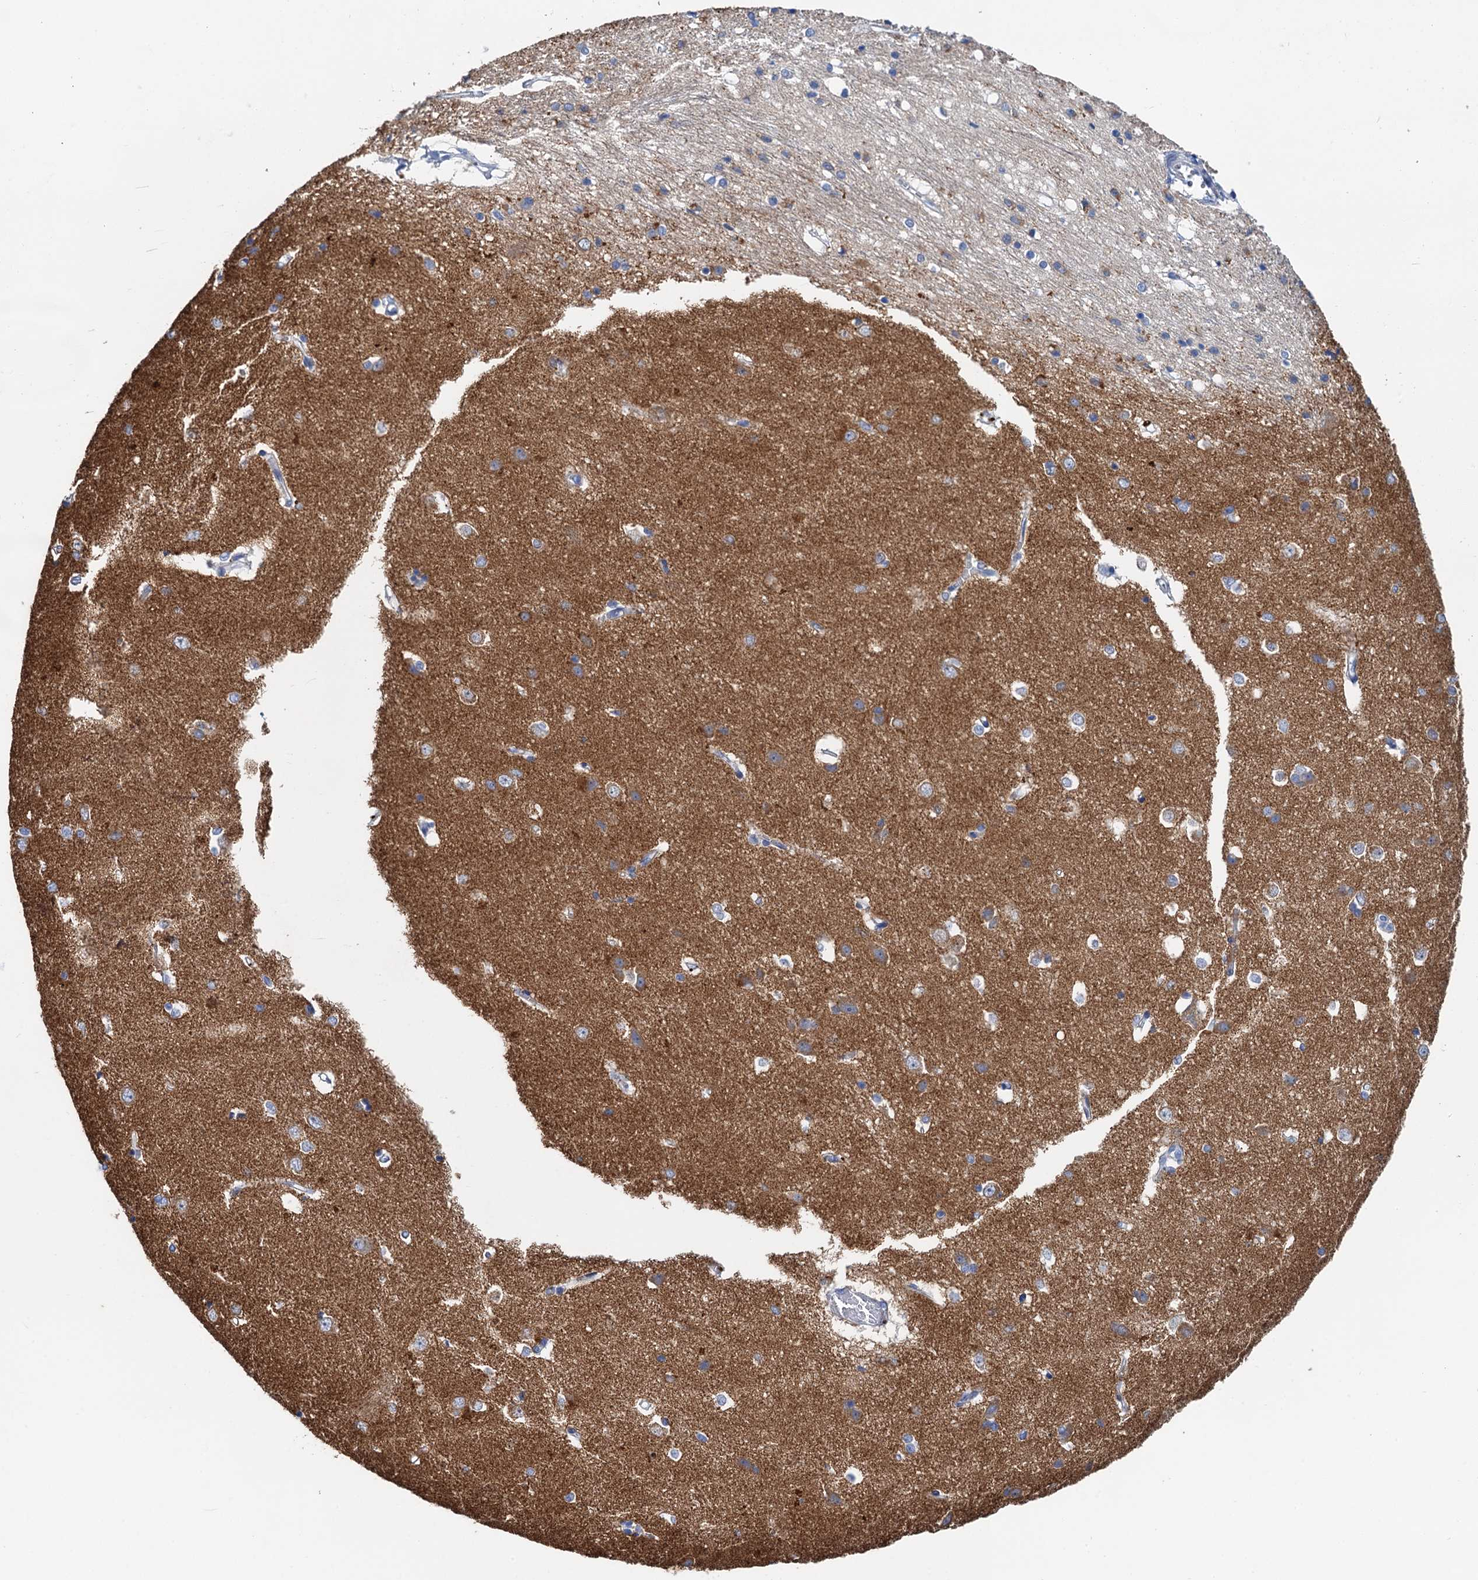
{"staining": {"intensity": "weak", "quantity": "<25%", "location": "cytoplasmic/membranous"}, "tissue": "caudate", "cell_type": "Glial cells", "image_type": "normal", "snomed": [{"axis": "morphology", "description": "Normal tissue, NOS"}, {"axis": "topography", "description": "Lateral ventricle wall"}], "caption": "Glial cells show no significant protein expression in unremarkable caudate.", "gene": "NLRP10", "patient": {"sex": "male", "age": 37}}